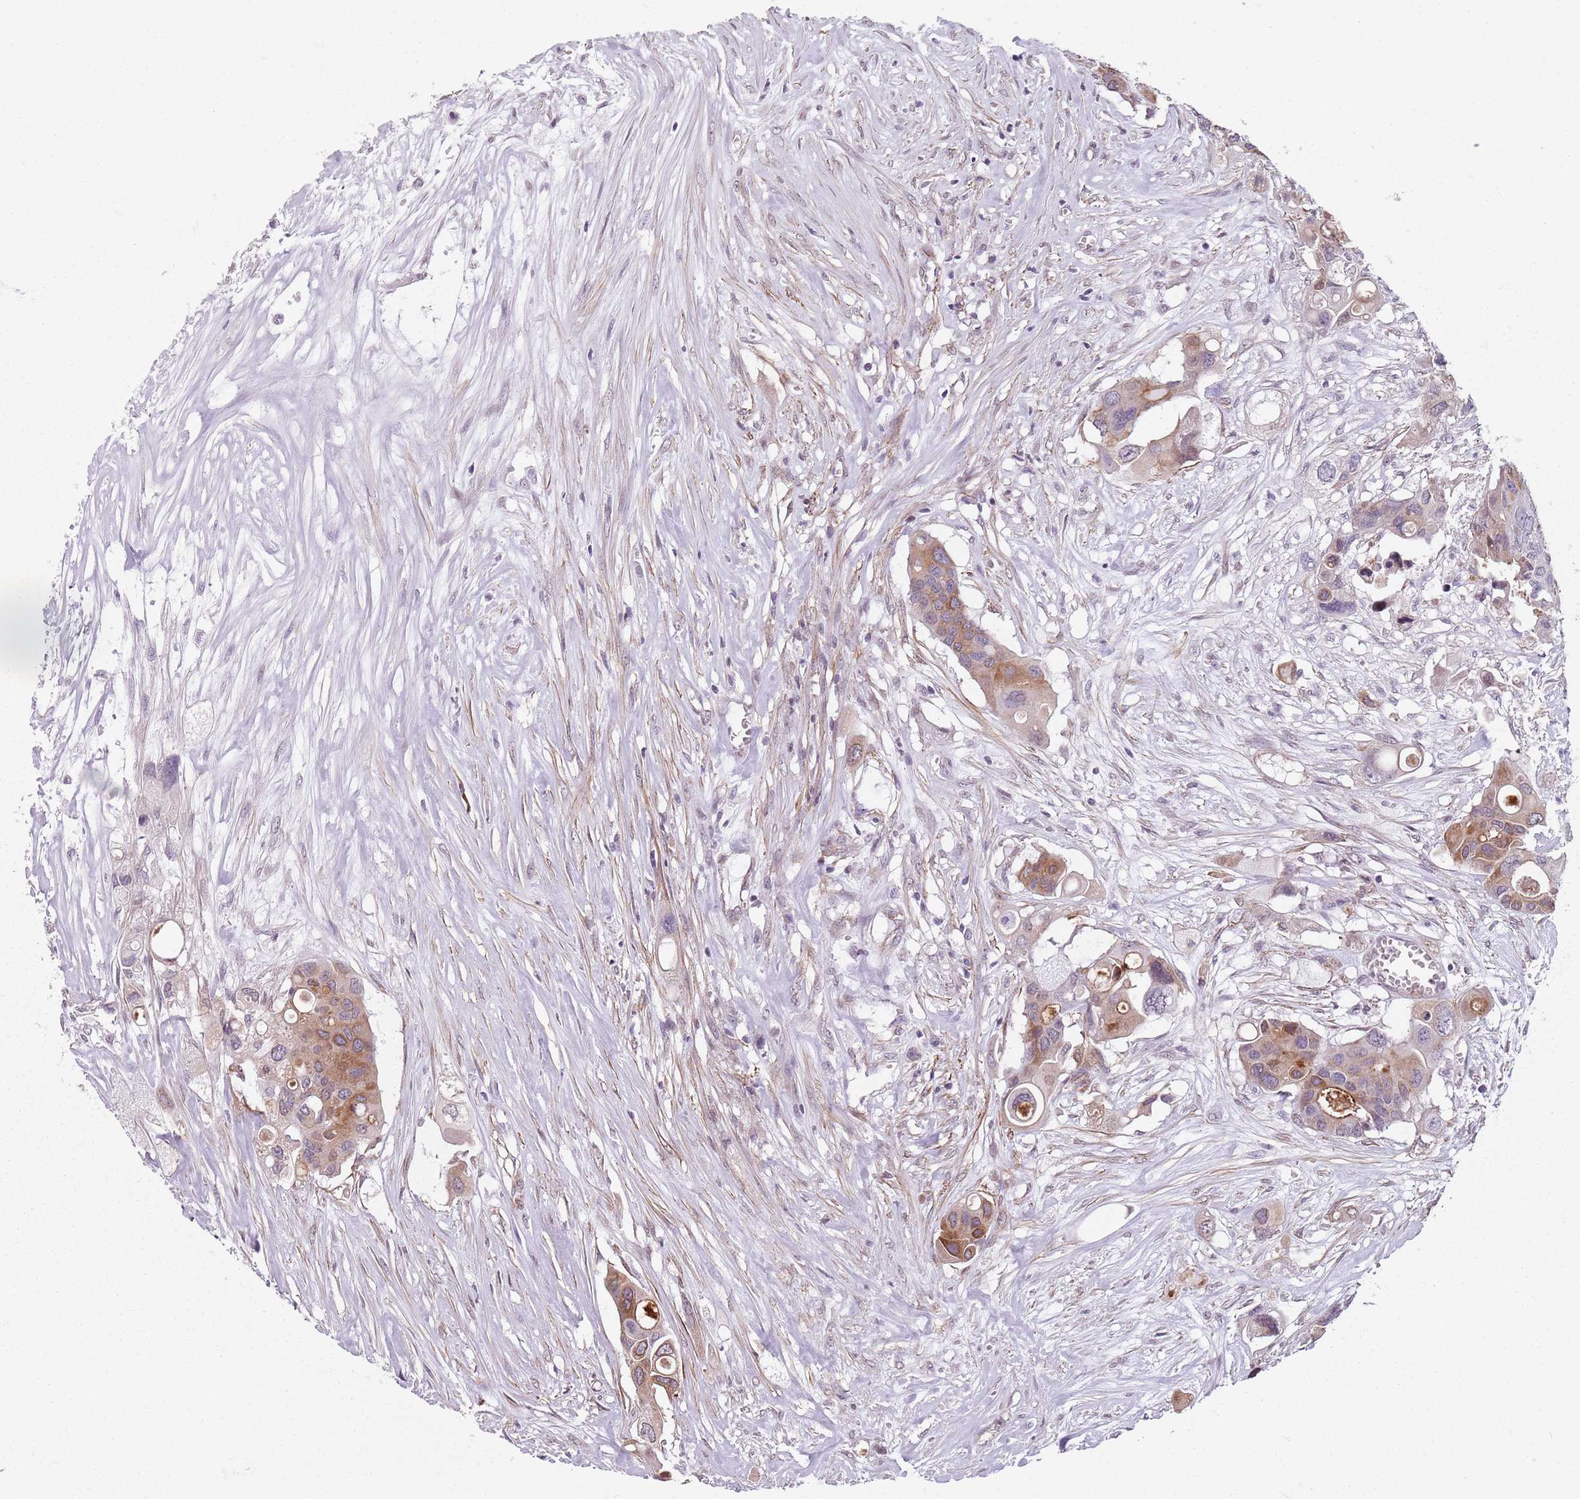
{"staining": {"intensity": "moderate", "quantity": "25%-75%", "location": "cytoplasmic/membranous"}, "tissue": "colorectal cancer", "cell_type": "Tumor cells", "image_type": "cancer", "snomed": [{"axis": "morphology", "description": "Adenocarcinoma, NOS"}, {"axis": "topography", "description": "Colon"}], "caption": "Immunohistochemistry (IHC) of colorectal adenocarcinoma reveals medium levels of moderate cytoplasmic/membranous positivity in about 25%-75% of tumor cells. The staining is performed using DAB (3,3'-diaminobenzidine) brown chromogen to label protein expression. The nuclei are counter-stained blue using hematoxylin.", "gene": "TMC4", "patient": {"sex": "male", "age": 77}}